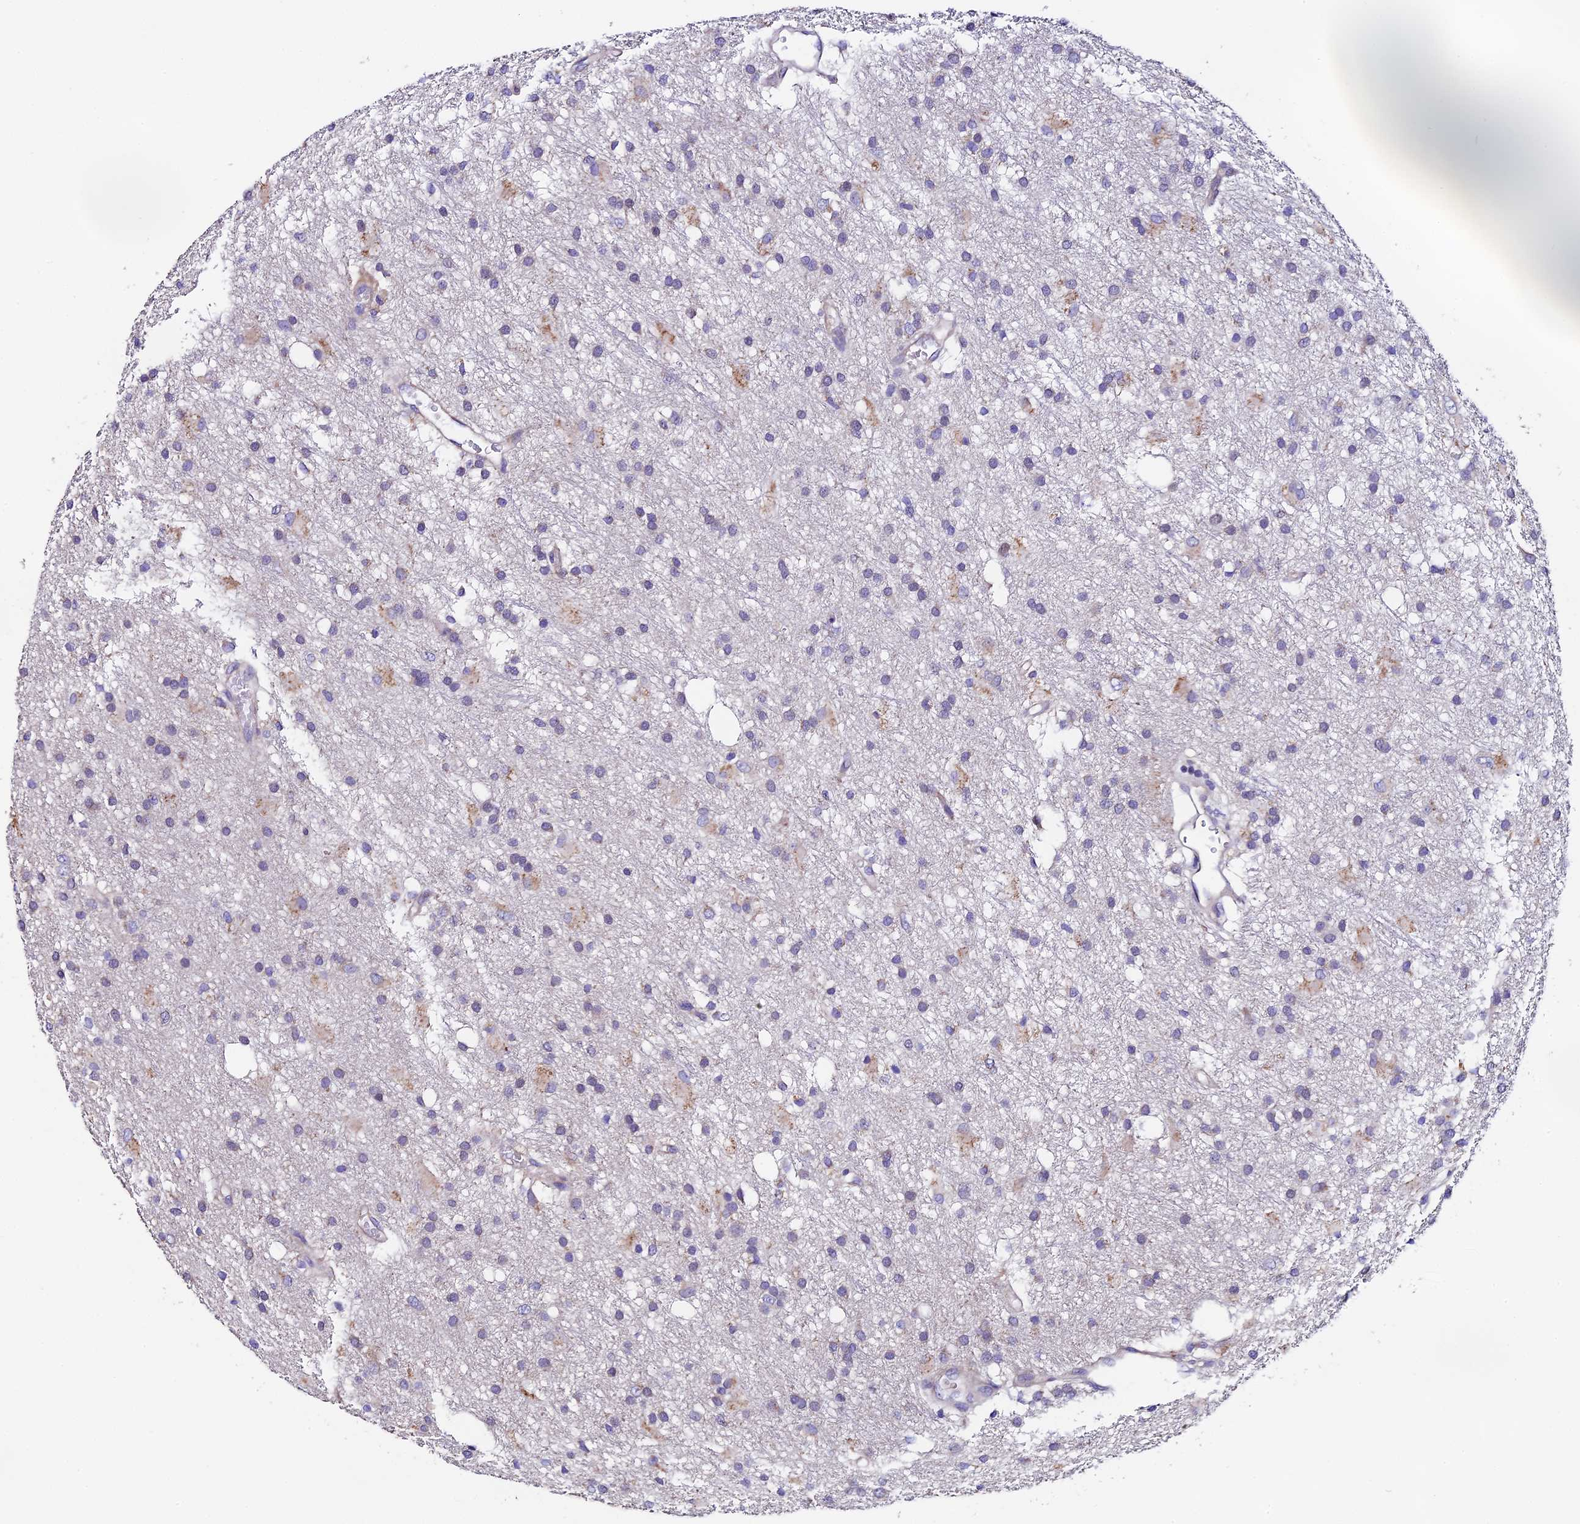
{"staining": {"intensity": "weak", "quantity": "<25%", "location": "cytoplasmic/membranous"}, "tissue": "glioma", "cell_type": "Tumor cells", "image_type": "cancer", "snomed": [{"axis": "morphology", "description": "Glioma, malignant, High grade"}, {"axis": "topography", "description": "Brain"}], "caption": "High power microscopy histopathology image of an IHC image of glioma, revealing no significant staining in tumor cells. Nuclei are stained in blue.", "gene": "COMTD1", "patient": {"sex": "male", "age": 77}}